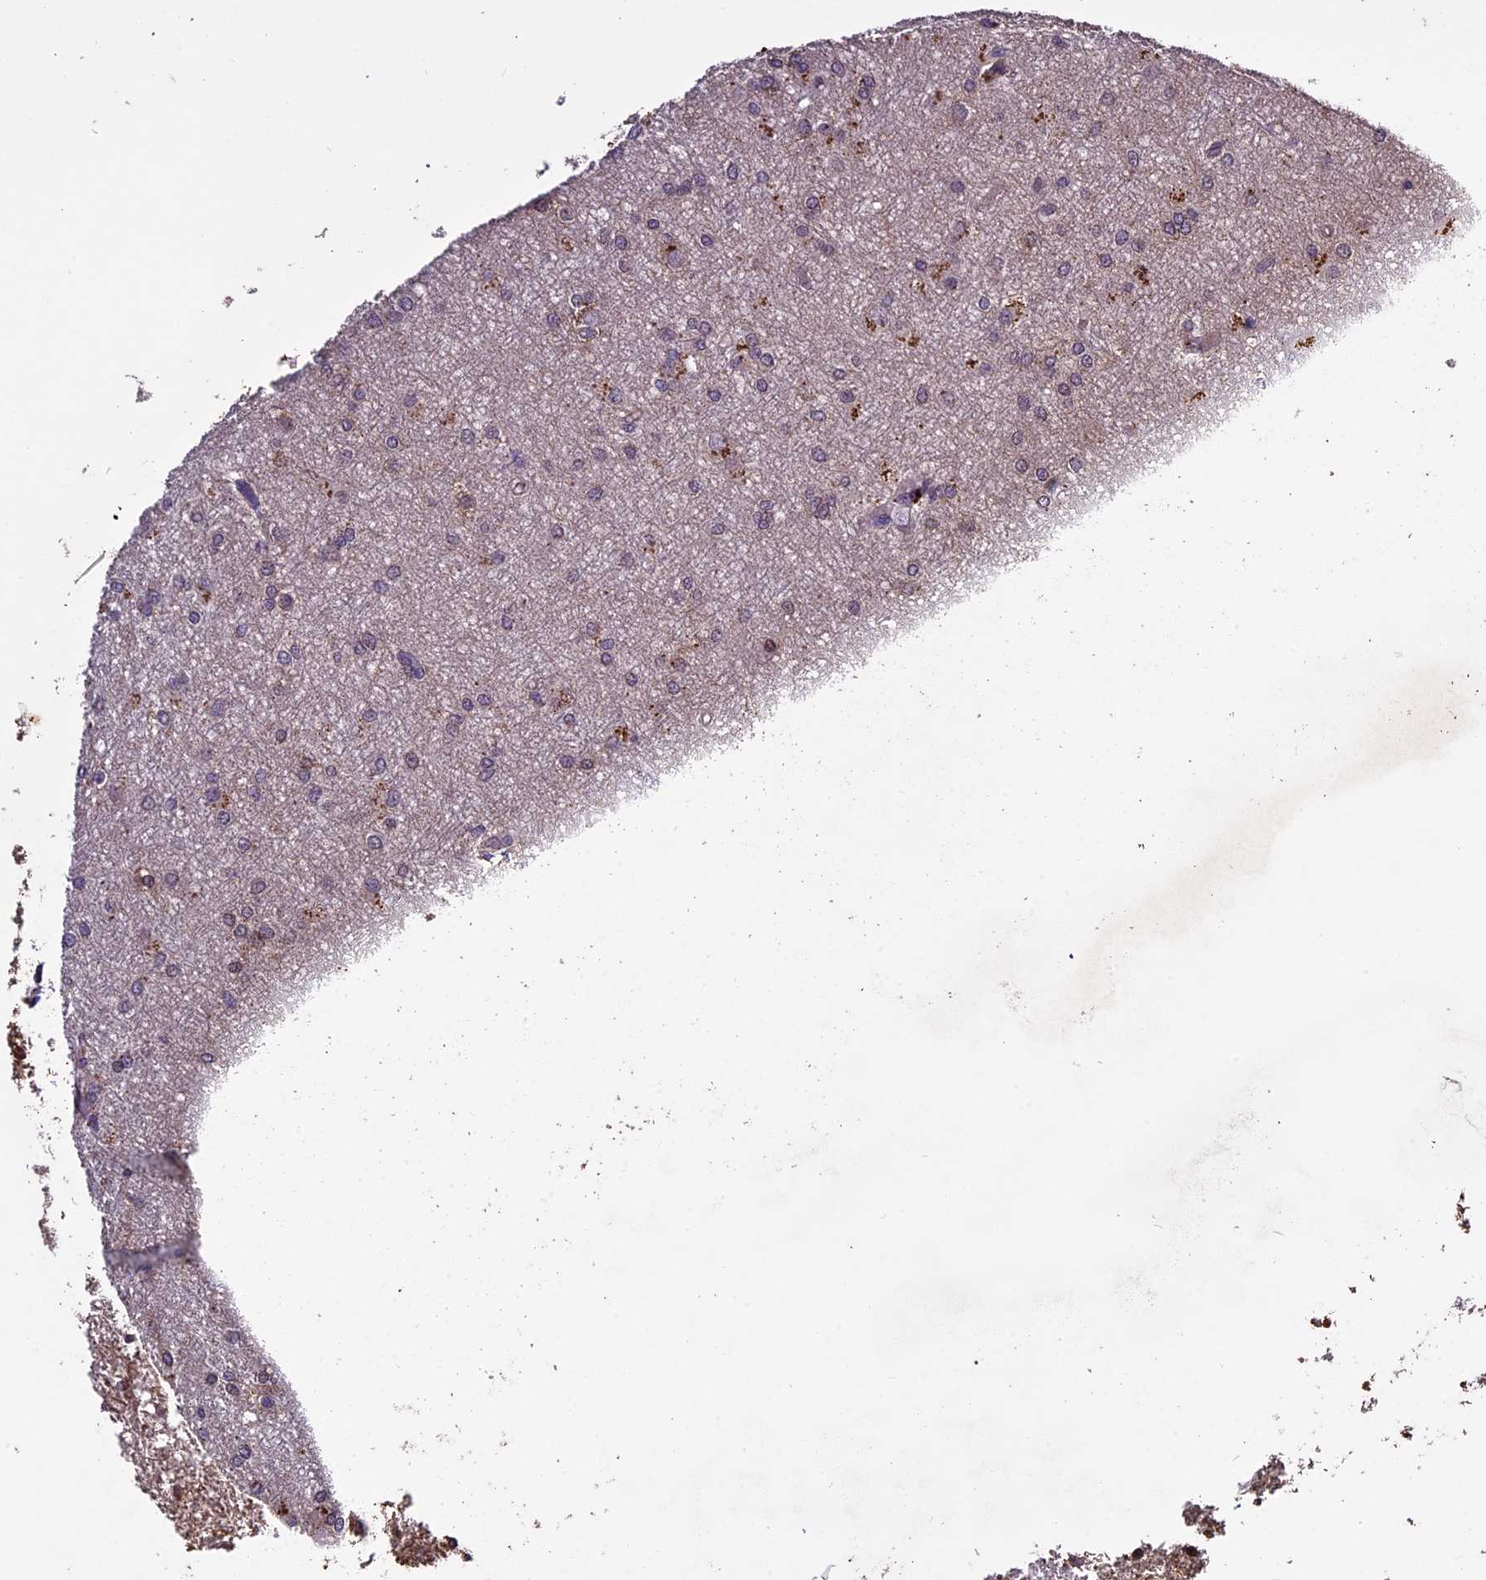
{"staining": {"intensity": "weak", "quantity": "<25%", "location": "cytoplasmic/membranous"}, "tissue": "glioma", "cell_type": "Tumor cells", "image_type": "cancer", "snomed": [{"axis": "morphology", "description": "Glioma, malignant, High grade"}, {"axis": "topography", "description": "Brain"}], "caption": "Glioma stained for a protein using immunohistochemistry demonstrates no positivity tumor cells.", "gene": "C3orf70", "patient": {"sex": "female", "age": 50}}